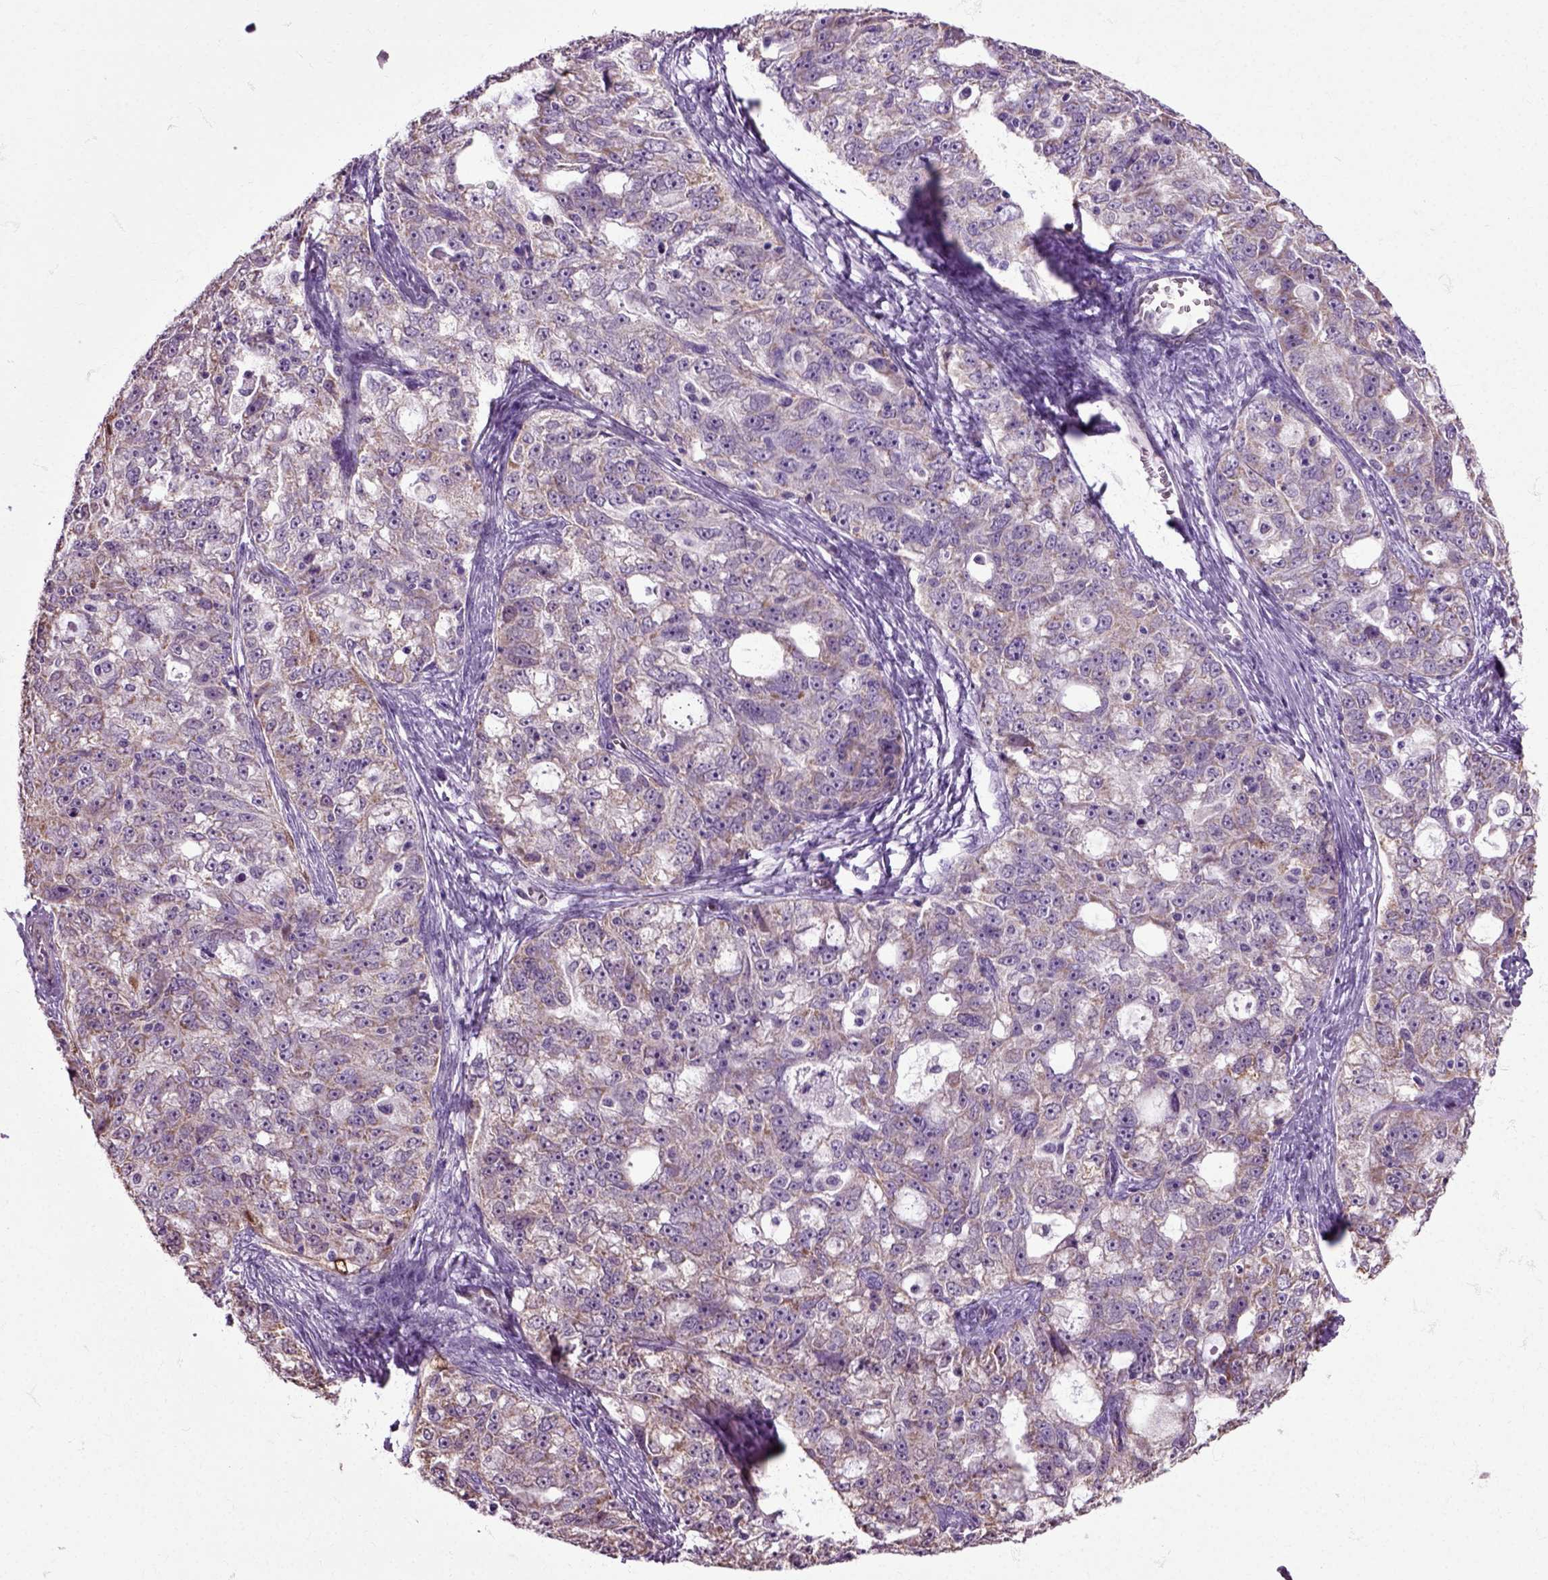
{"staining": {"intensity": "moderate", "quantity": "<25%", "location": "cytoplasmic/membranous"}, "tissue": "ovarian cancer", "cell_type": "Tumor cells", "image_type": "cancer", "snomed": [{"axis": "morphology", "description": "Cystadenocarcinoma, serous, NOS"}, {"axis": "topography", "description": "Ovary"}], "caption": "Tumor cells display low levels of moderate cytoplasmic/membranous expression in approximately <25% of cells in ovarian cancer. (IHC, brightfield microscopy, high magnification).", "gene": "HSPA2", "patient": {"sex": "female", "age": 51}}